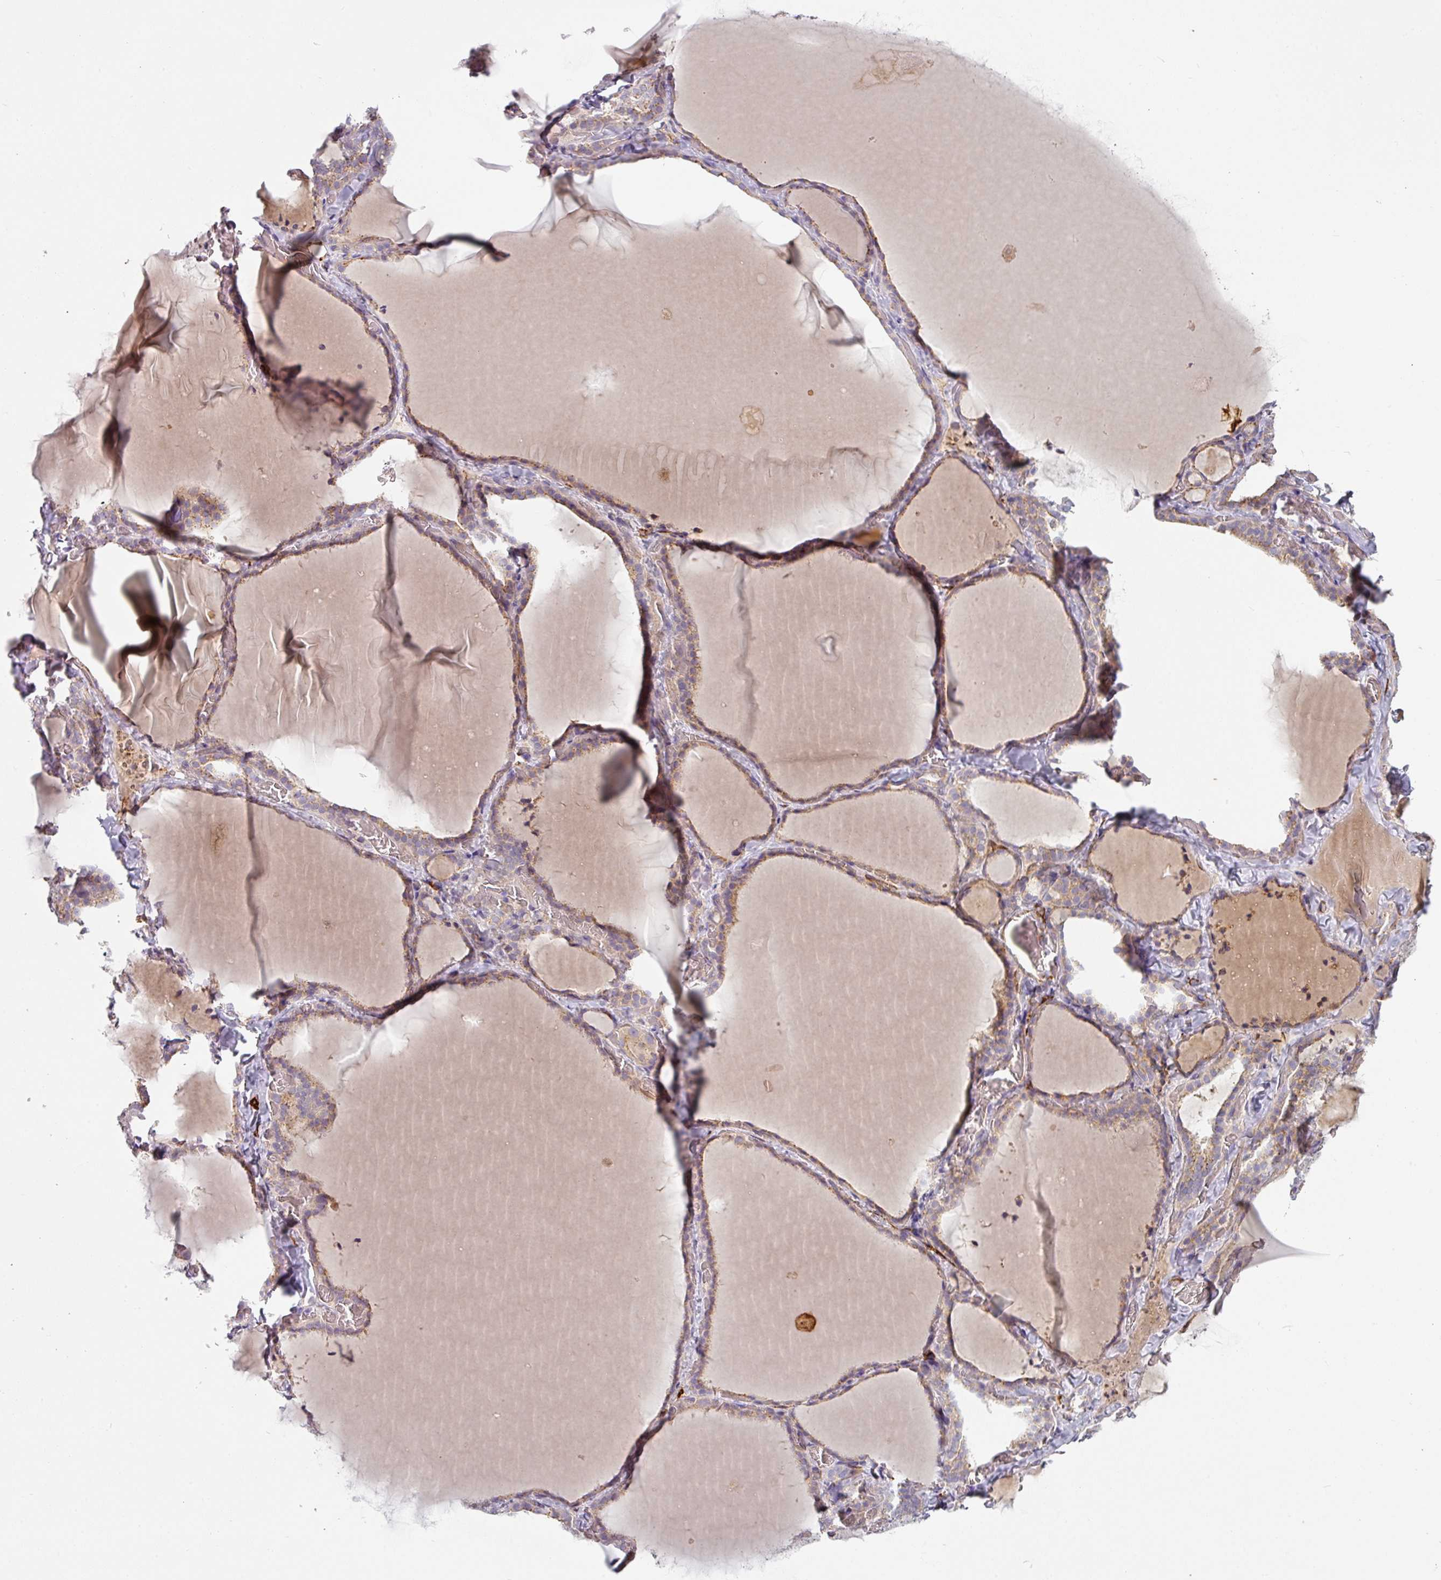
{"staining": {"intensity": "moderate", "quantity": ">75%", "location": "cytoplasmic/membranous"}, "tissue": "thyroid gland", "cell_type": "Glandular cells", "image_type": "normal", "snomed": [{"axis": "morphology", "description": "Normal tissue, NOS"}, {"axis": "topography", "description": "Thyroid gland"}], "caption": "Brown immunohistochemical staining in benign human thyroid gland reveals moderate cytoplasmic/membranous positivity in about >75% of glandular cells.", "gene": "PRODH2", "patient": {"sex": "female", "age": 22}}